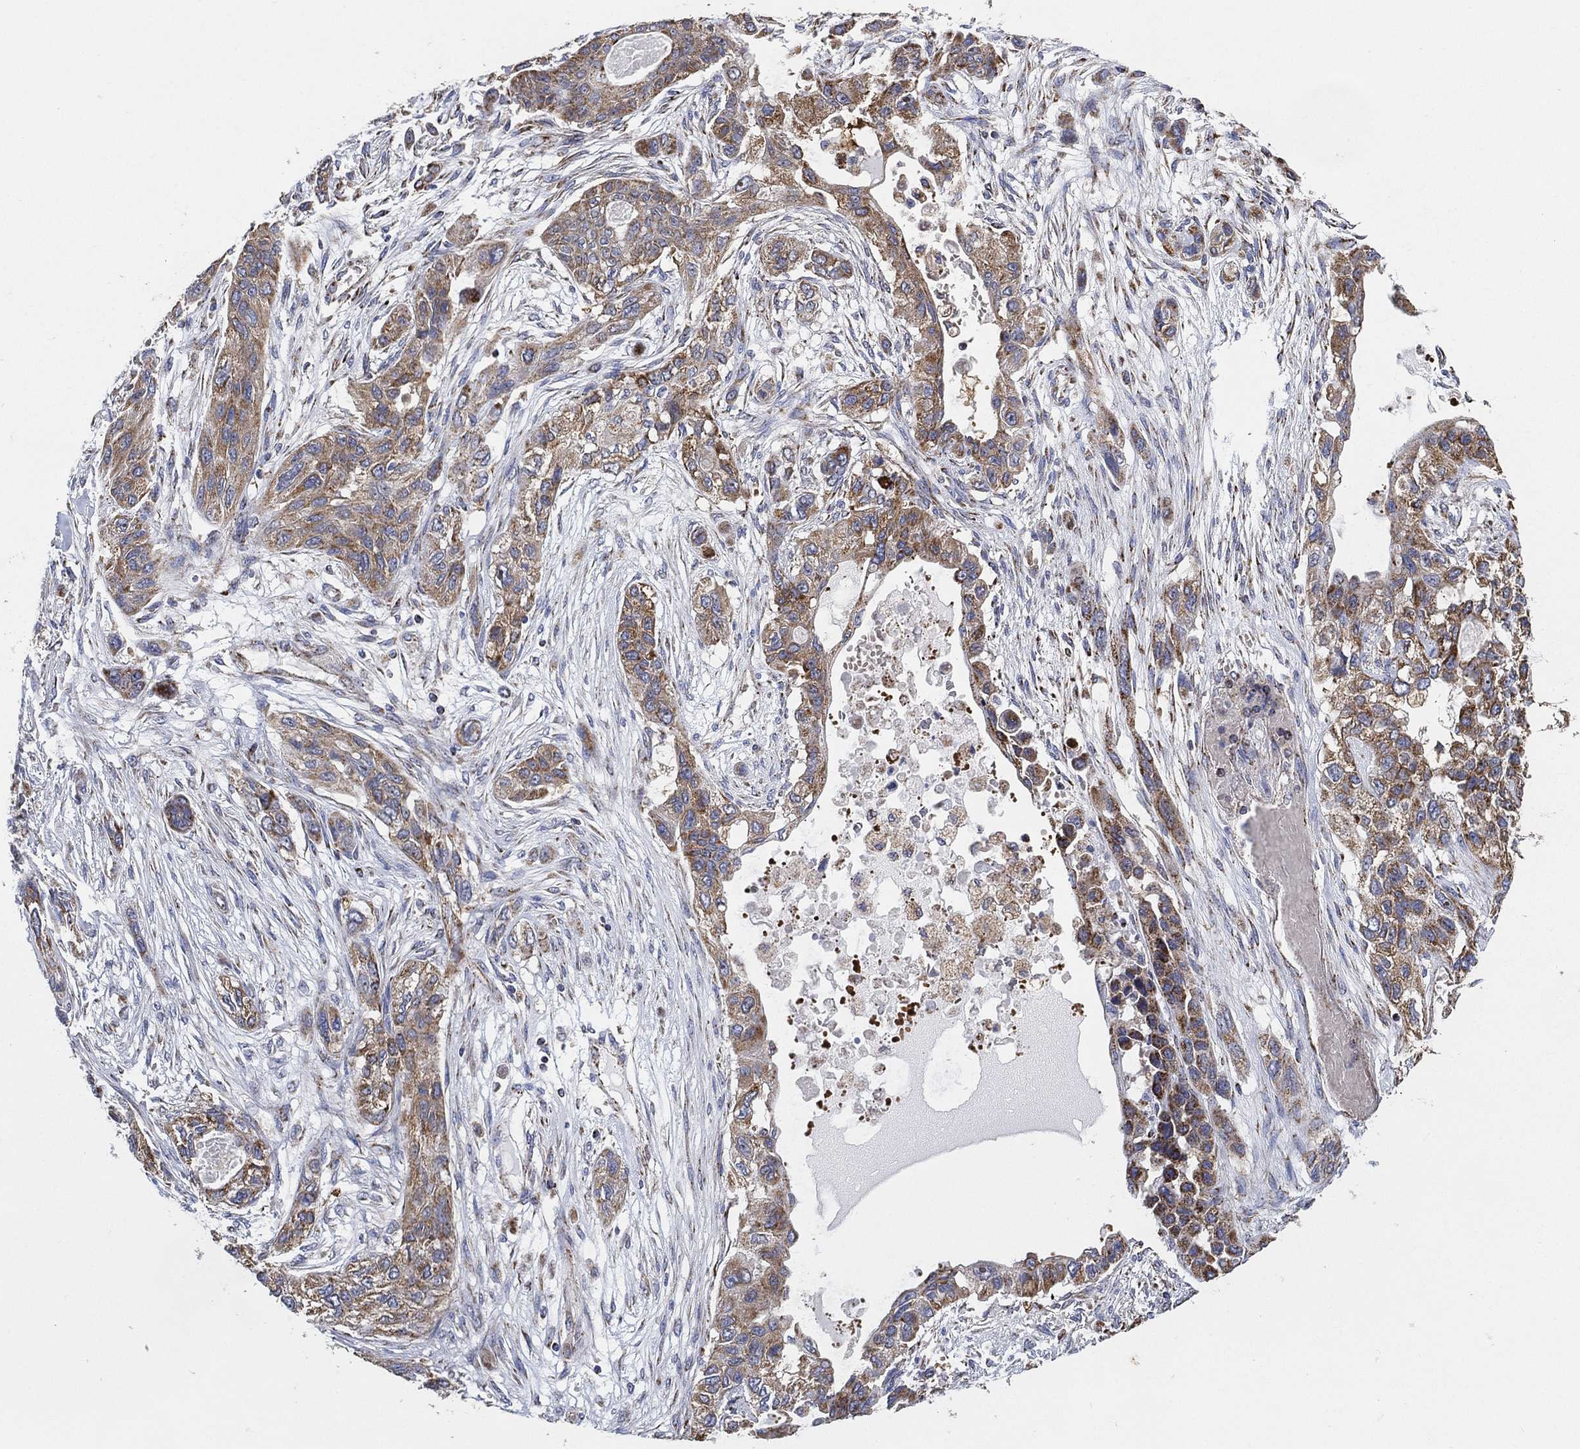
{"staining": {"intensity": "moderate", "quantity": ">75%", "location": "cytoplasmic/membranous"}, "tissue": "lung cancer", "cell_type": "Tumor cells", "image_type": "cancer", "snomed": [{"axis": "morphology", "description": "Squamous cell carcinoma, NOS"}, {"axis": "topography", "description": "Lung"}], "caption": "Tumor cells show medium levels of moderate cytoplasmic/membranous staining in approximately >75% of cells in lung cancer. (DAB (3,3'-diaminobenzidine) IHC, brown staining for protein, blue staining for nuclei).", "gene": "GCAT", "patient": {"sex": "female", "age": 70}}